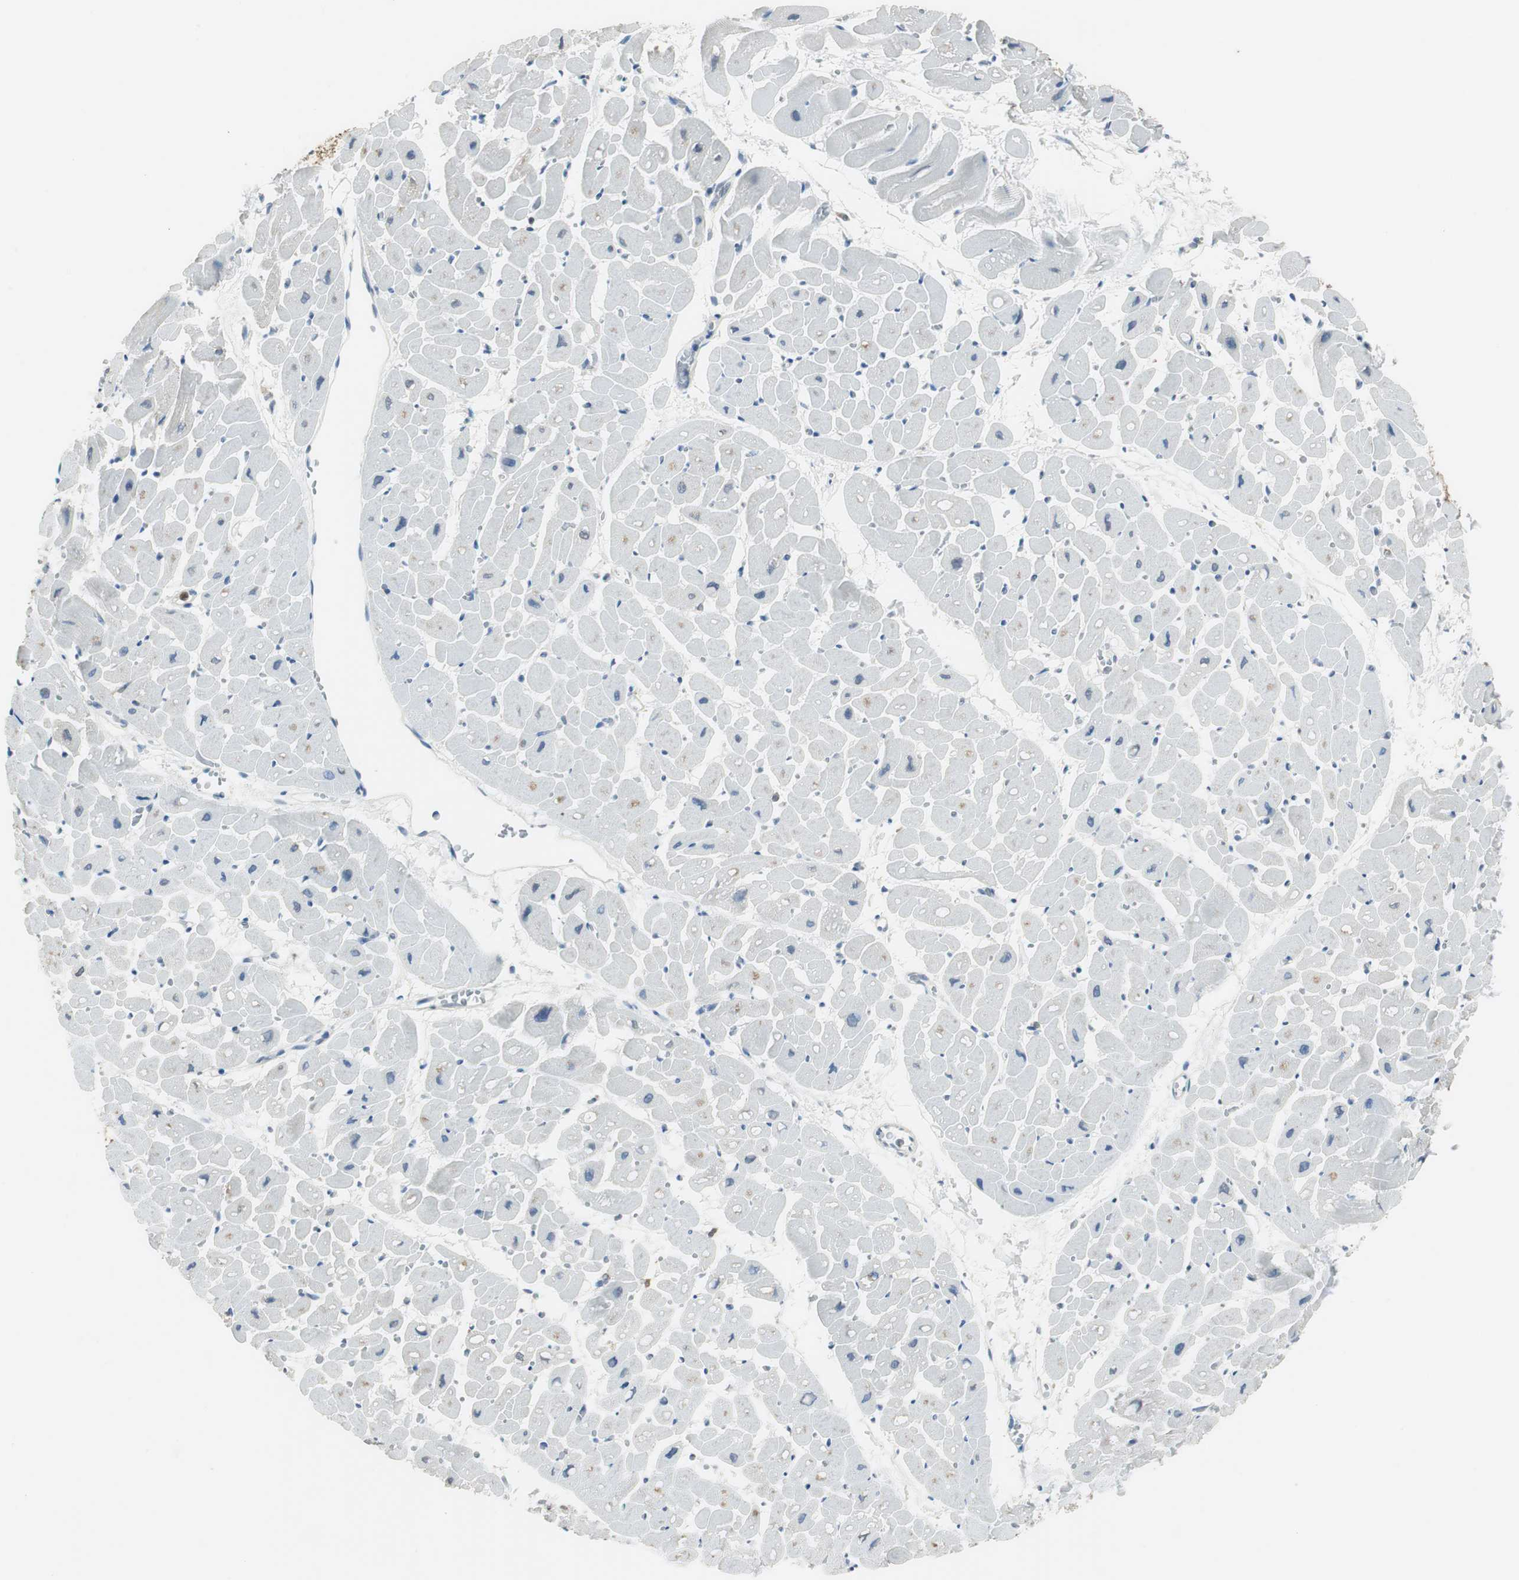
{"staining": {"intensity": "weak", "quantity": "<25%", "location": "cytoplasmic/membranous"}, "tissue": "heart muscle", "cell_type": "Cardiomyocytes", "image_type": "normal", "snomed": [{"axis": "morphology", "description": "Normal tissue, NOS"}, {"axis": "topography", "description": "Heart"}], "caption": "Protein analysis of unremarkable heart muscle reveals no significant expression in cardiomyocytes.", "gene": "MSTO1", "patient": {"sex": "male", "age": 45}}